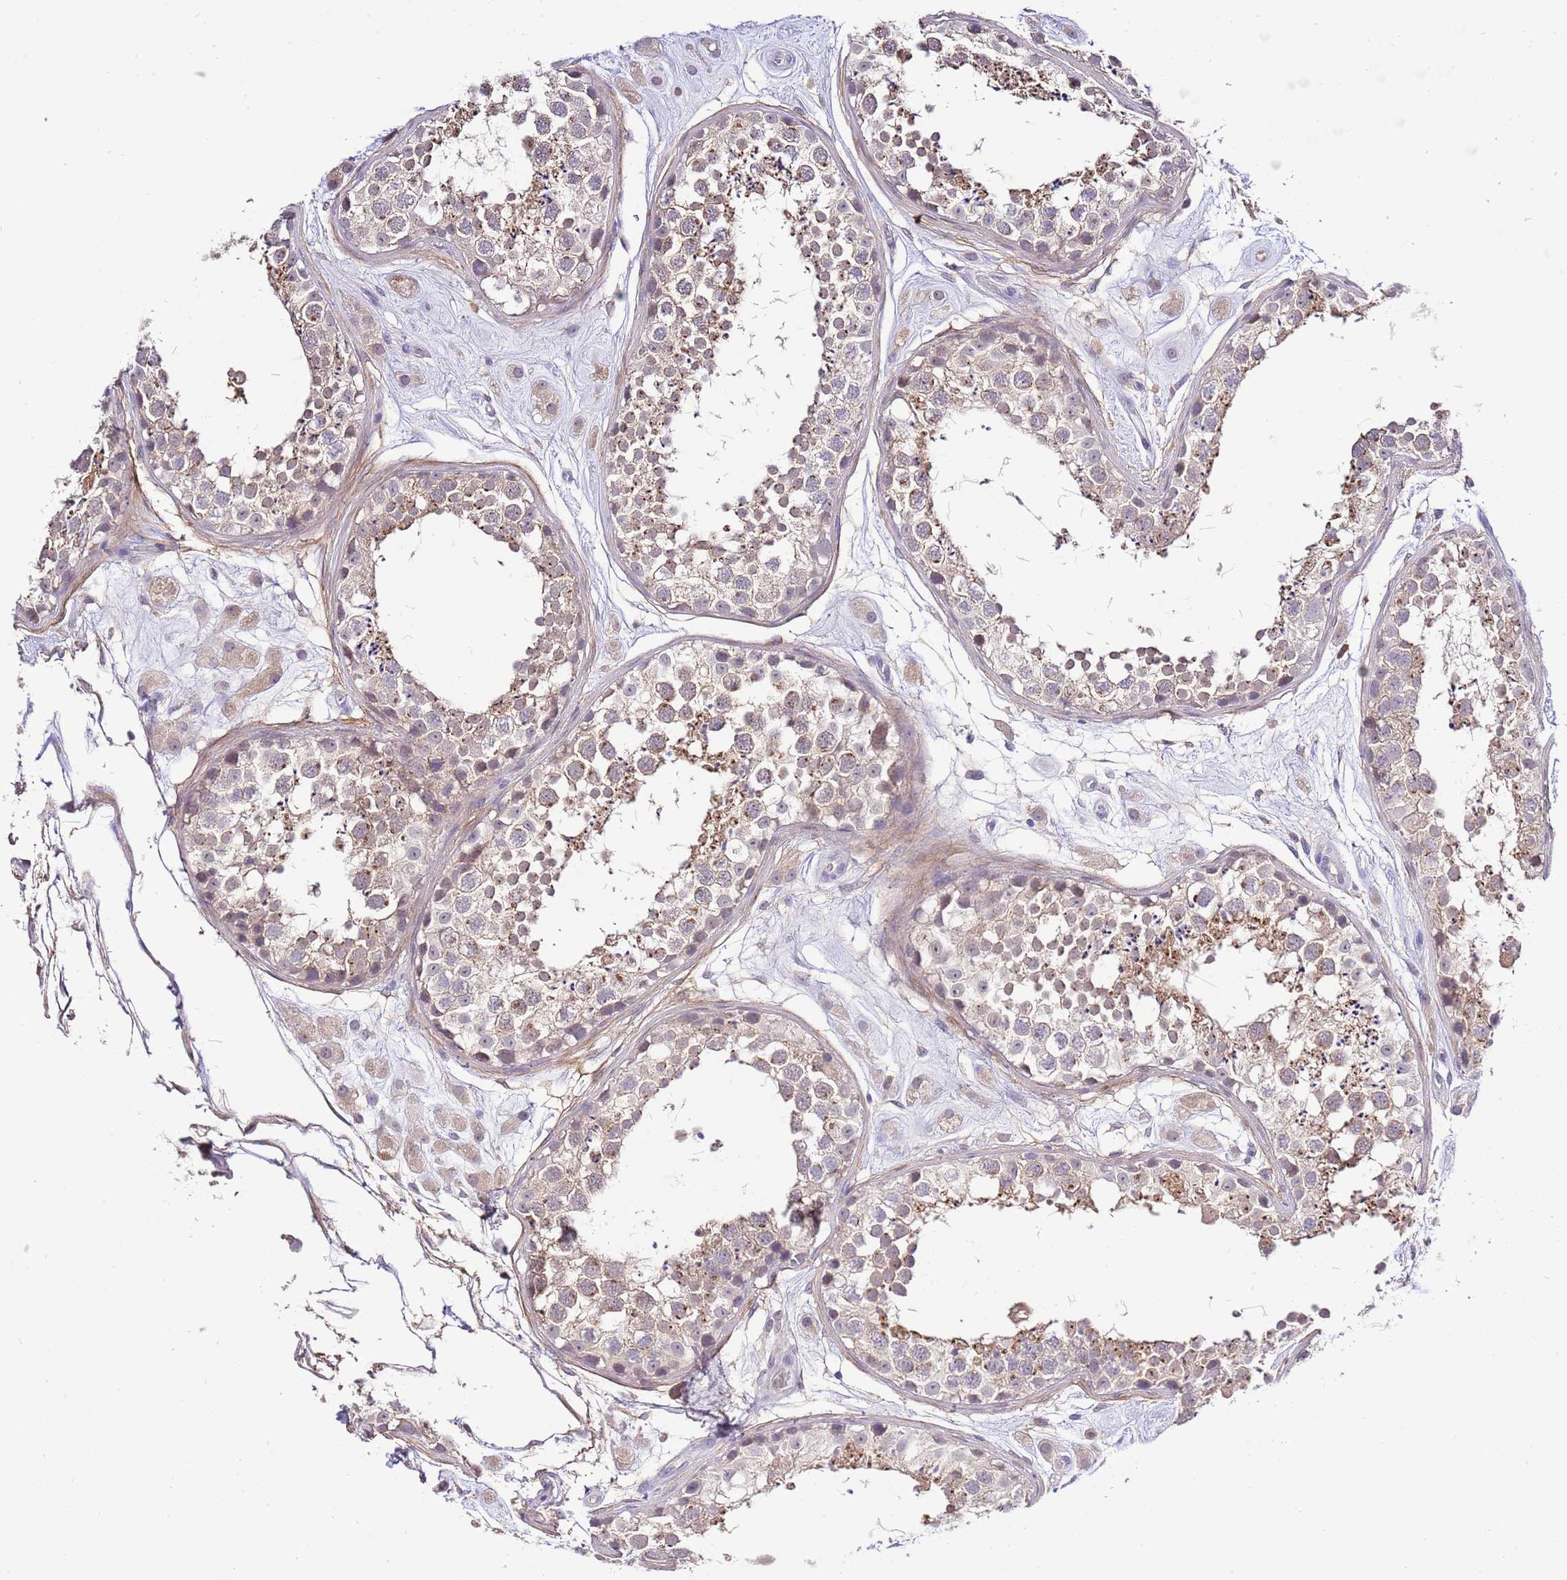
{"staining": {"intensity": "weak", "quantity": "<25%", "location": "cytoplasmic/membranous"}, "tissue": "testis", "cell_type": "Cells in seminiferous ducts", "image_type": "normal", "snomed": [{"axis": "morphology", "description": "Normal tissue, NOS"}, {"axis": "topography", "description": "Testis"}], "caption": "Protein analysis of benign testis demonstrates no significant staining in cells in seminiferous ducts. Nuclei are stained in blue.", "gene": "EFHD1", "patient": {"sex": "male", "age": 25}}